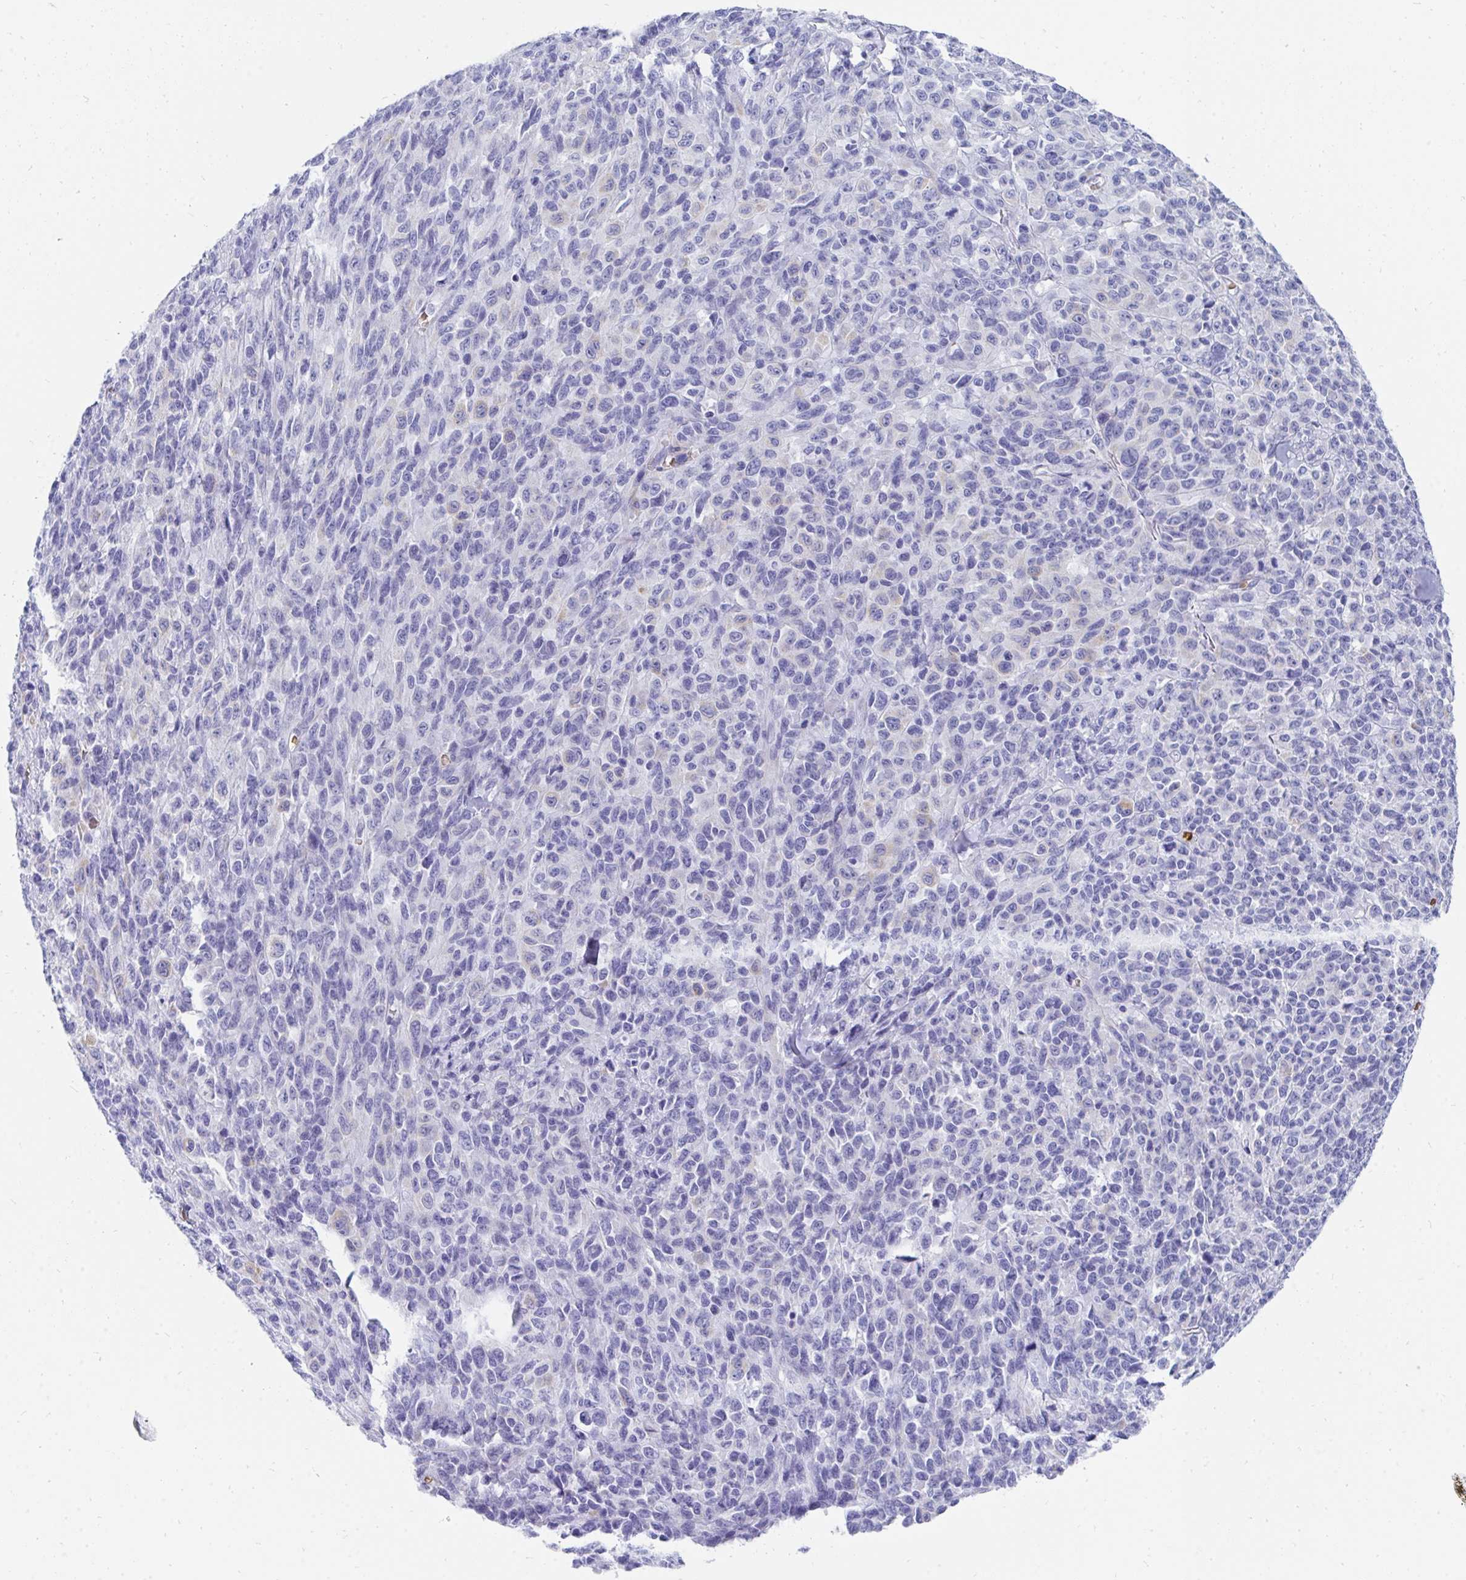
{"staining": {"intensity": "negative", "quantity": "none", "location": "none"}, "tissue": "melanoma", "cell_type": "Tumor cells", "image_type": "cancer", "snomed": [{"axis": "morphology", "description": "Malignant melanoma, NOS"}, {"axis": "topography", "description": "Skin"}], "caption": "Protein analysis of malignant melanoma exhibits no significant positivity in tumor cells.", "gene": "MROH2B", "patient": {"sex": "female", "age": 66}}